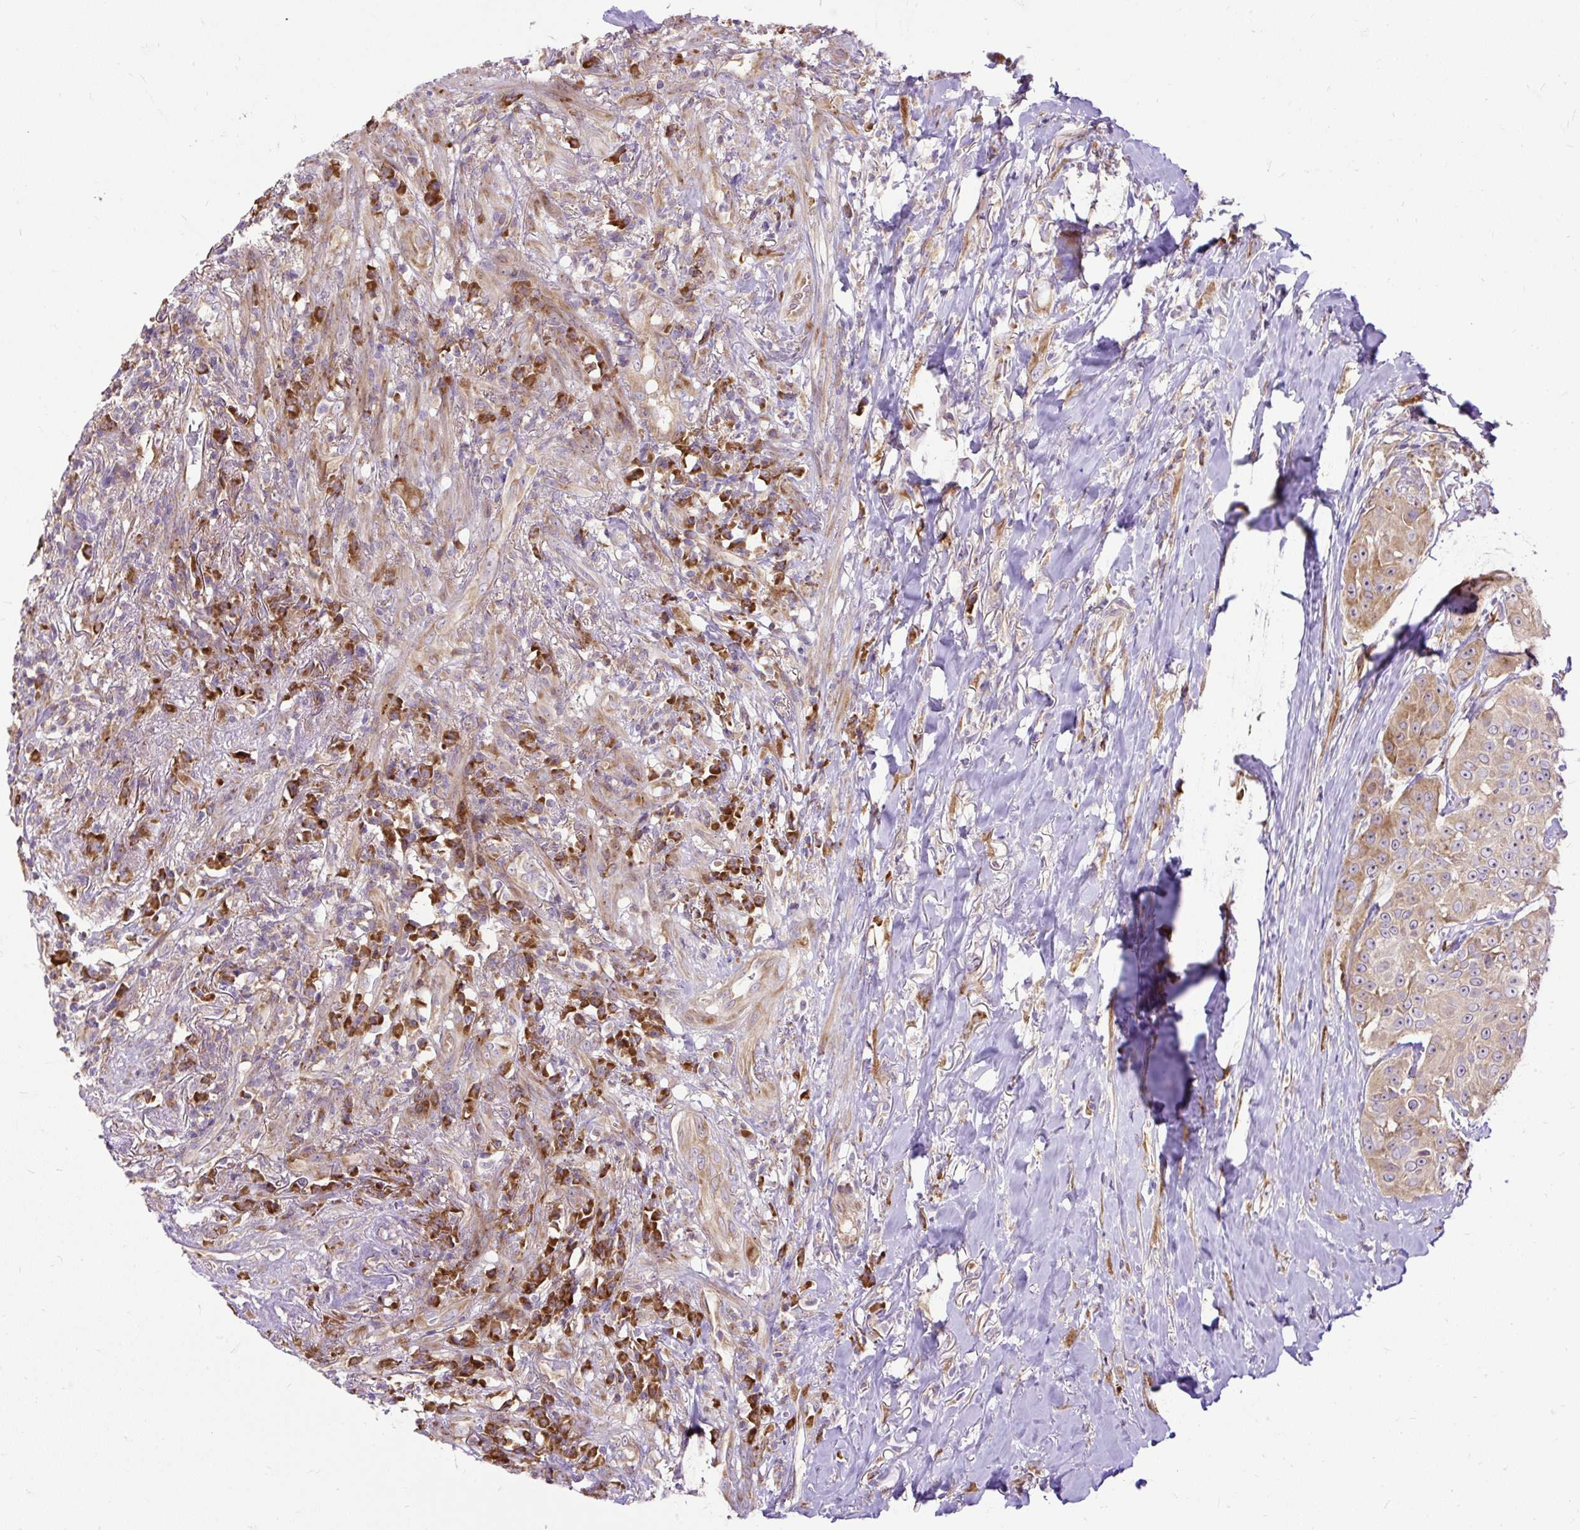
{"staining": {"intensity": "moderate", "quantity": ">75%", "location": "cytoplasmic/membranous"}, "tissue": "head and neck cancer", "cell_type": "Tumor cells", "image_type": "cancer", "snomed": [{"axis": "morphology", "description": "Squamous cell carcinoma, NOS"}, {"axis": "topography", "description": "Head-Neck"}], "caption": "Human head and neck cancer (squamous cell carcinoma) stained with a brown dye exhibits moderate cytoplasmic/membranous positive staining in about >75% of tumor cells.", "gene": "RPS5", "patient": {"sex": "male", "age": 83}}